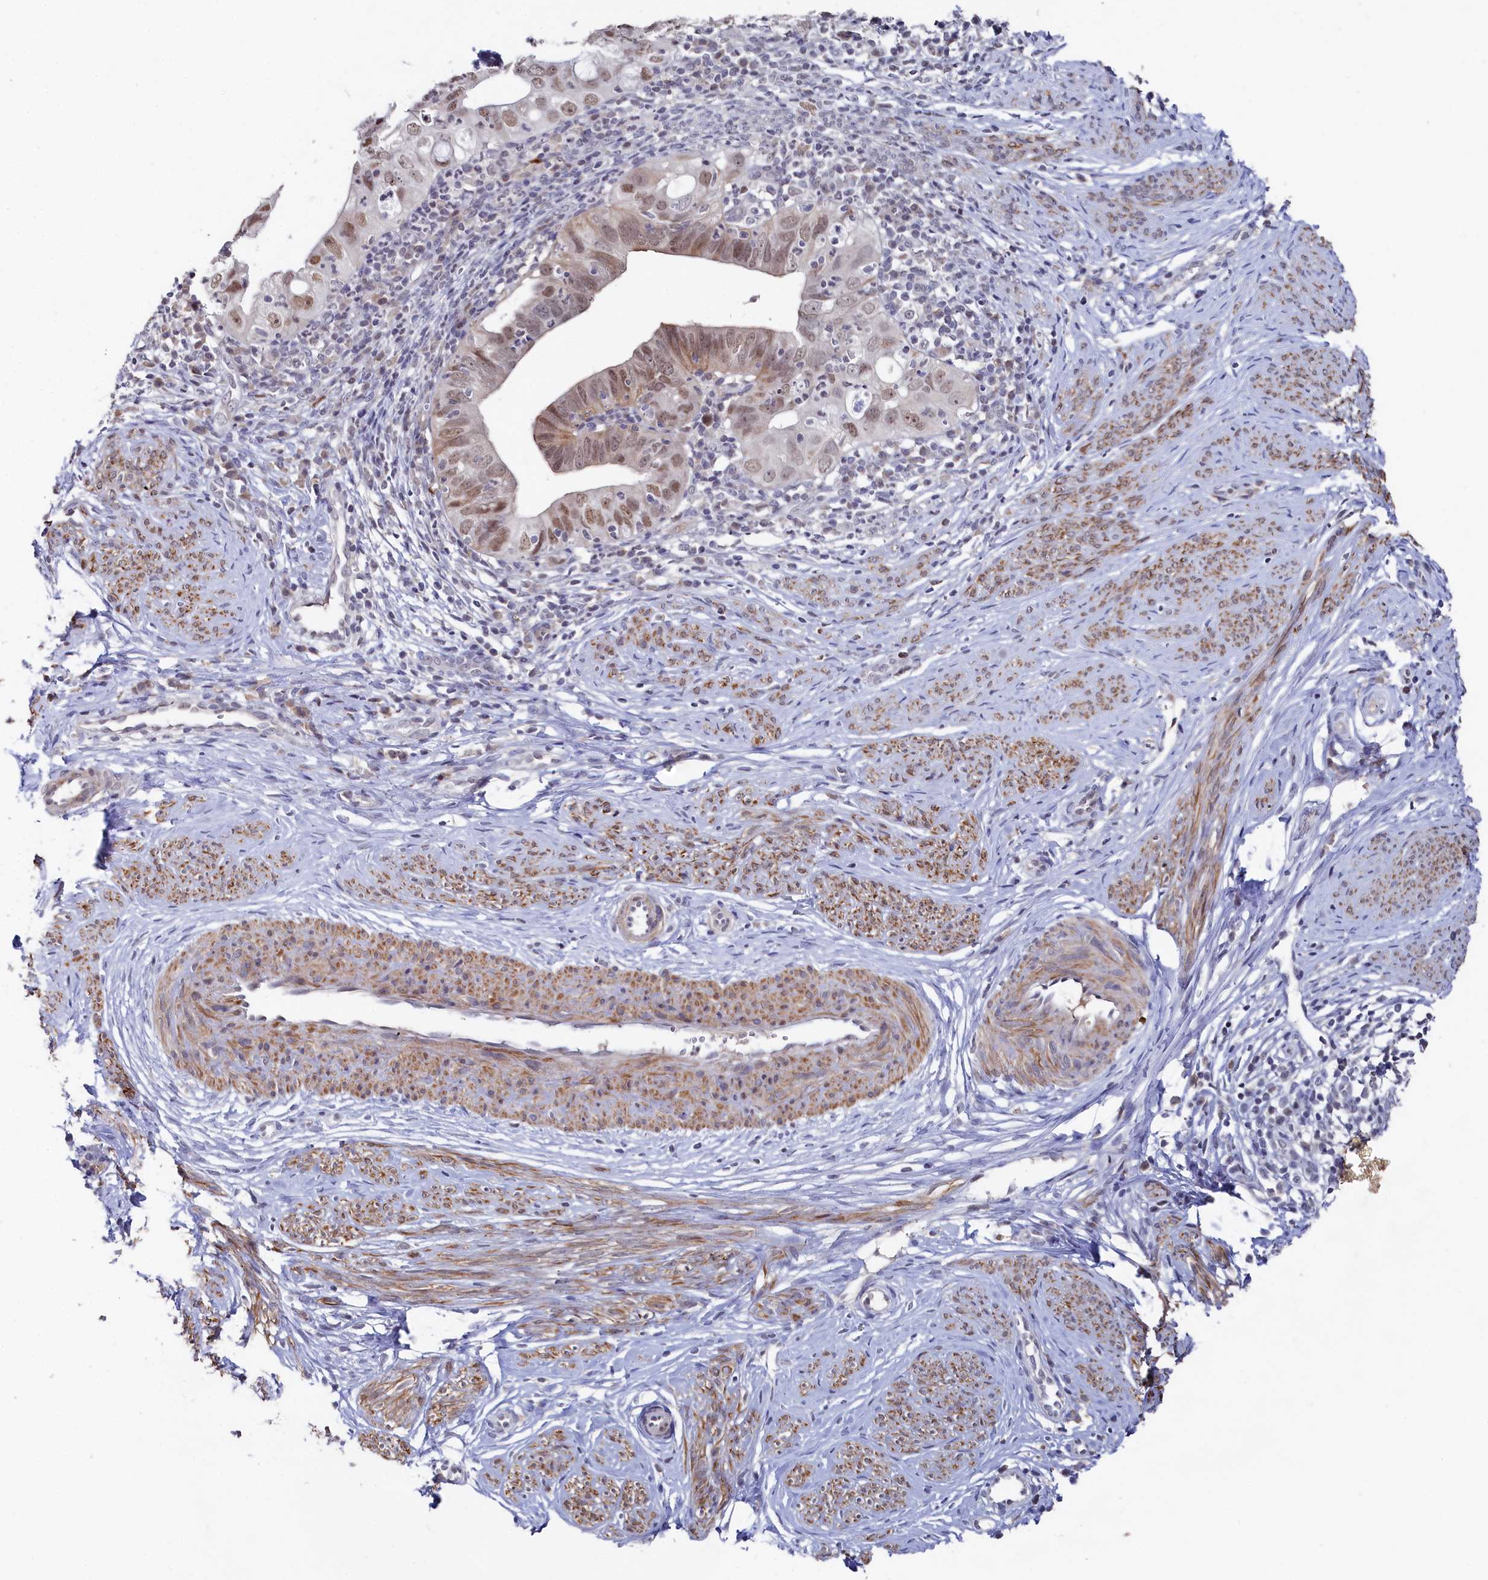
{"staining": {"intensity": "moderate", "quantity": ">75%", "location": "nuclear"}, "tissue": "cervical cancer", "cell_type": "Tumor cells", "image_type": "cancer", "snomed": [{"axis": "morphology", "description": "Adenocarcinoma, NOS"}, {"axis": "topography", "description": "Cervix"}], "caption": "Human cervical adenocarcinoma stained for a protein (brown) reveals moderate nuclear positive positivity in approximately >75% of tumor cells.", "gene": "TIGD4", "patient": {"sex": "female", "age": 36}}